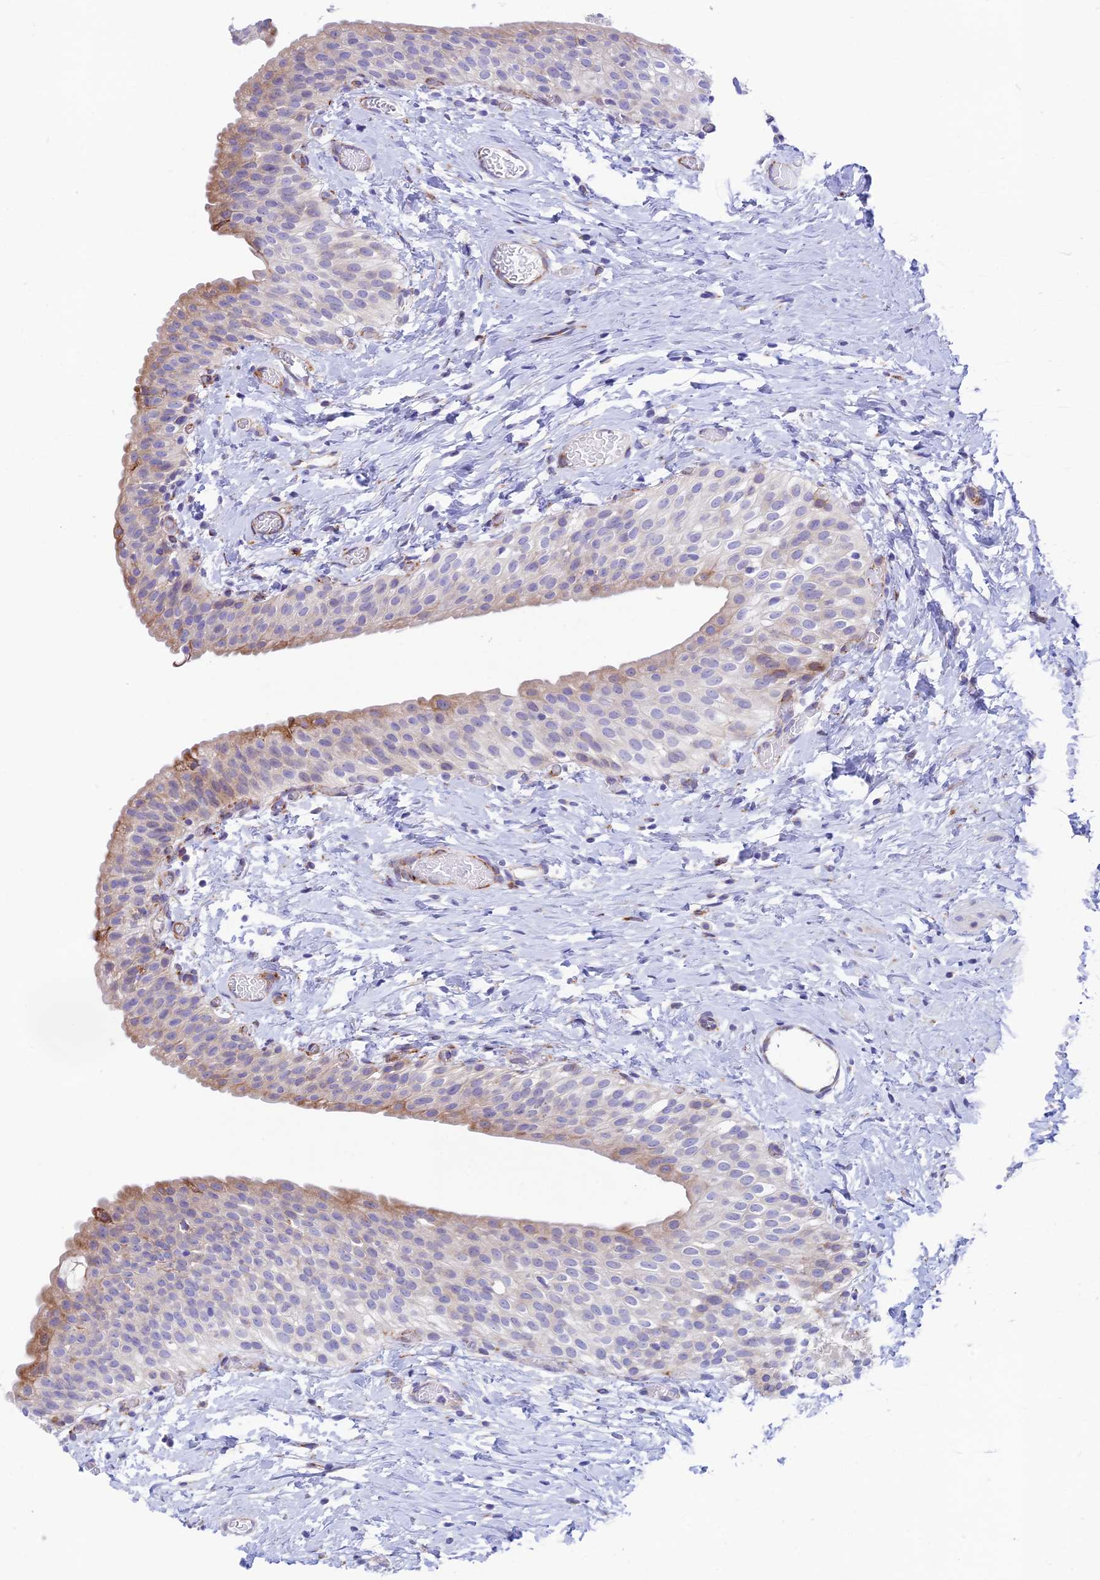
{"staining": {"intensity": "moderate", "quantity": "<25%", "location": "cytoplasmic/membranous"}, "tissue": "urinary bladder", "cell_type": "Urothelial cells", "image_type": "normal", "snomed": [{"axis": "morphology", "description": "Normal tissue, NOS"}, {"axis": "topography", "description": "Urinary bladder"}], "caption": "Immunohistochemistry (IHC) of benign urinary bladder exhibits low levels of moderate cytoplasmic/membranous expression in about <25% of urothelial cells. (brown staining indicates protein expression, while blue staining denotes nuclei).", "gene": "TUBGCP6", "patient": {"sex": "male", "age": 1}}